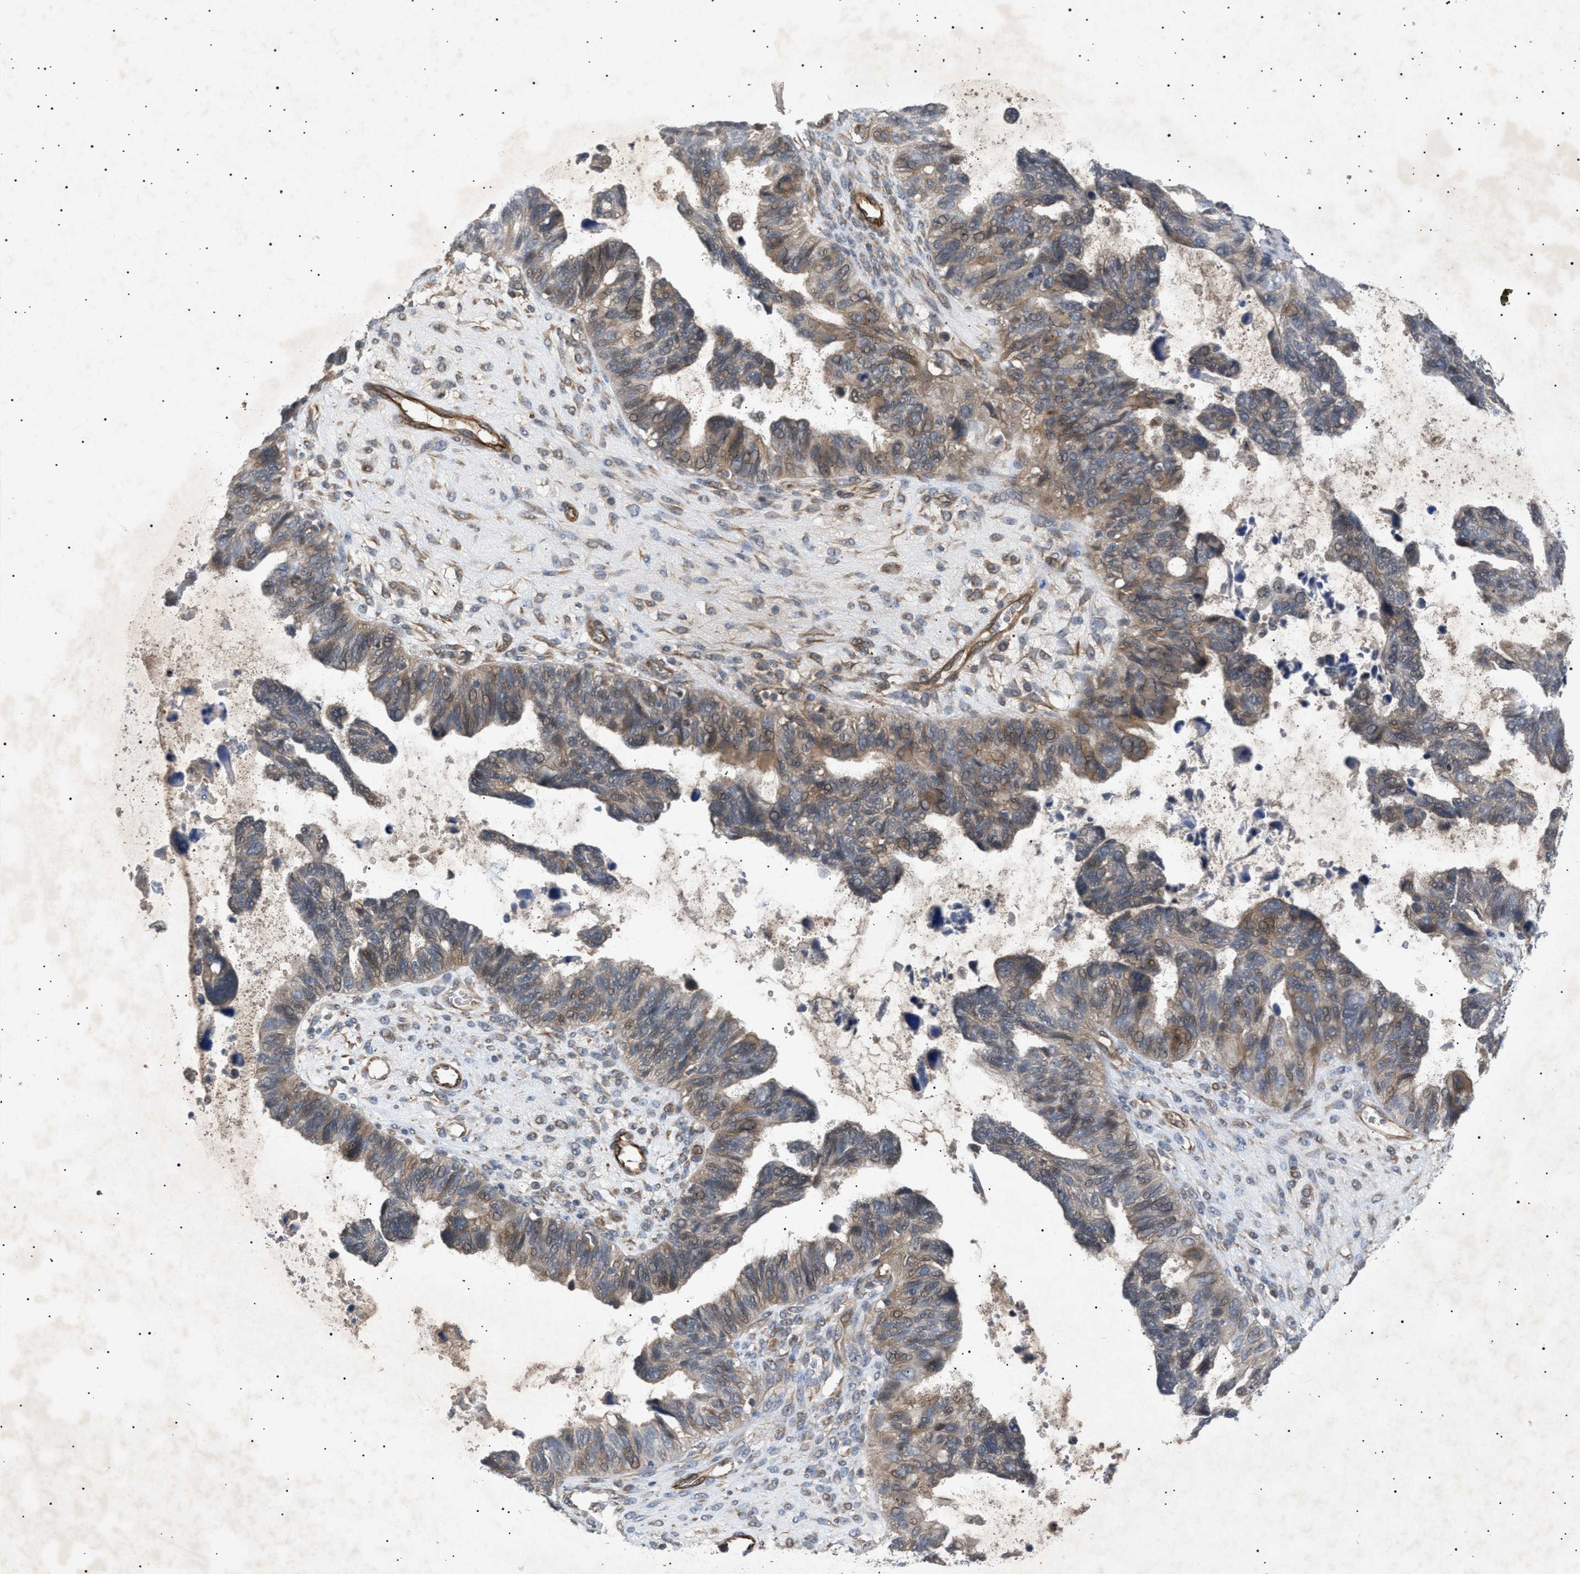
{"staining": {"intensity": "weak", "quantity": "25%-75%", "location": "cytoplasmic/membranous"}, "tissue": "ovarian cancer", "cell_type": "Tumor cells", "image_type": "cancer", "snomed": [{"axis": "morphology", "description": "Cystadenocarcinoma, serous, NOS"}, {"axis": "topography", "description": "Ovary"}], "caption": "A low amount of weak cytoplasmic/membranous expression is seen in about 25%-75% of tumor cells in ovarian cancer tissue.", "gene": "SIRT5", "patient": {"sex": "female", "age": 79}}